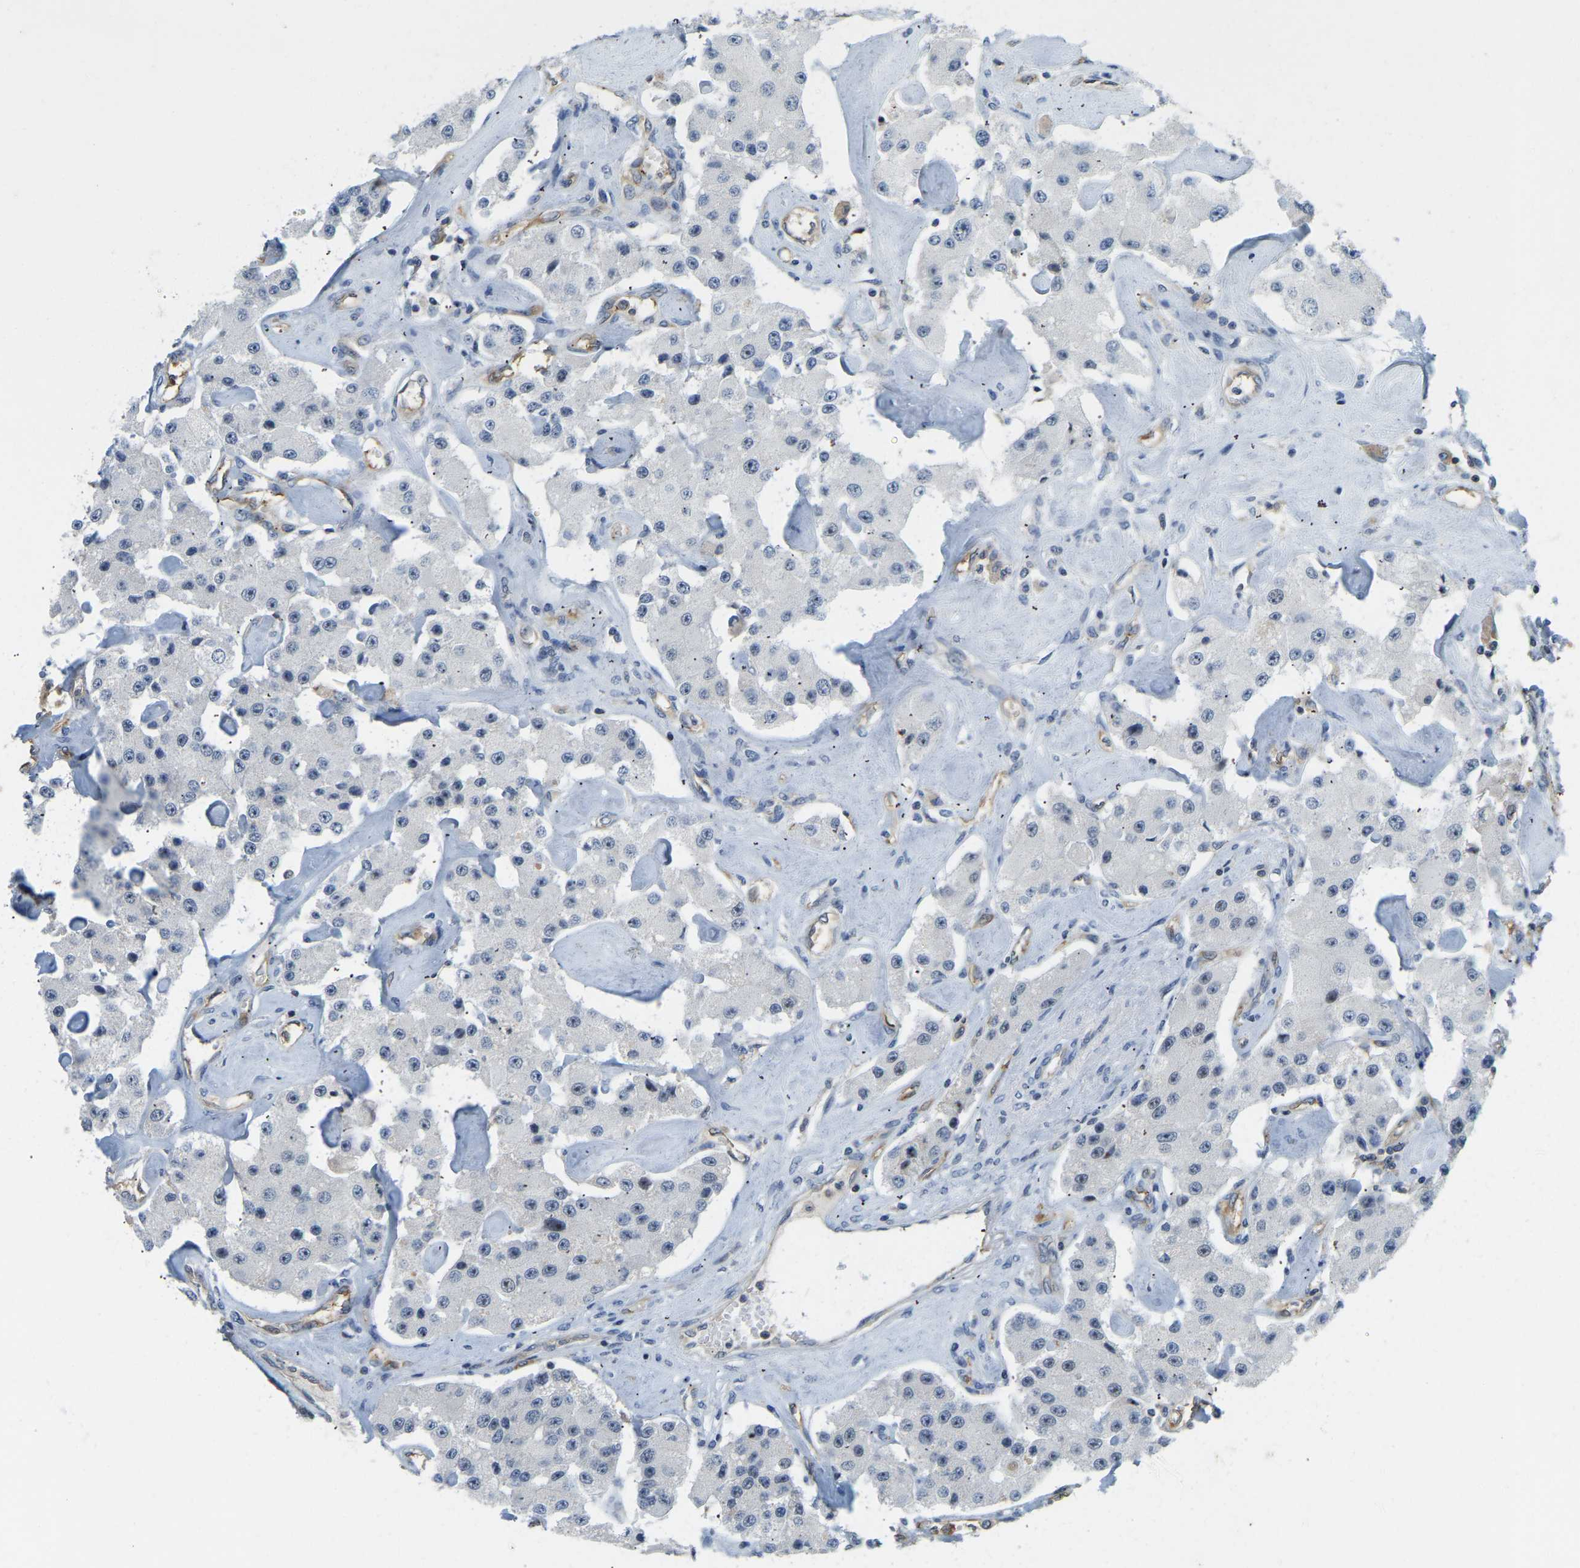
{"staining": {"intensity": "negative", "quantity": "none", "location": "none"}, "tissue": "carcinoid", "cell_type": "Tumor cells", "image_type": "cancer", "snomed": [{"axis": "morphology", "description": "Carcinoid, malignant, NOS"}, {"axis": "topography", "description": "Pancreas"}], "caption": "DAB immunohistochemical staining of human carcinoid demonstrates no significant staining in tumor cells.", "gene": "RRP1", "patient": {"sex": "male", "age": 41}}